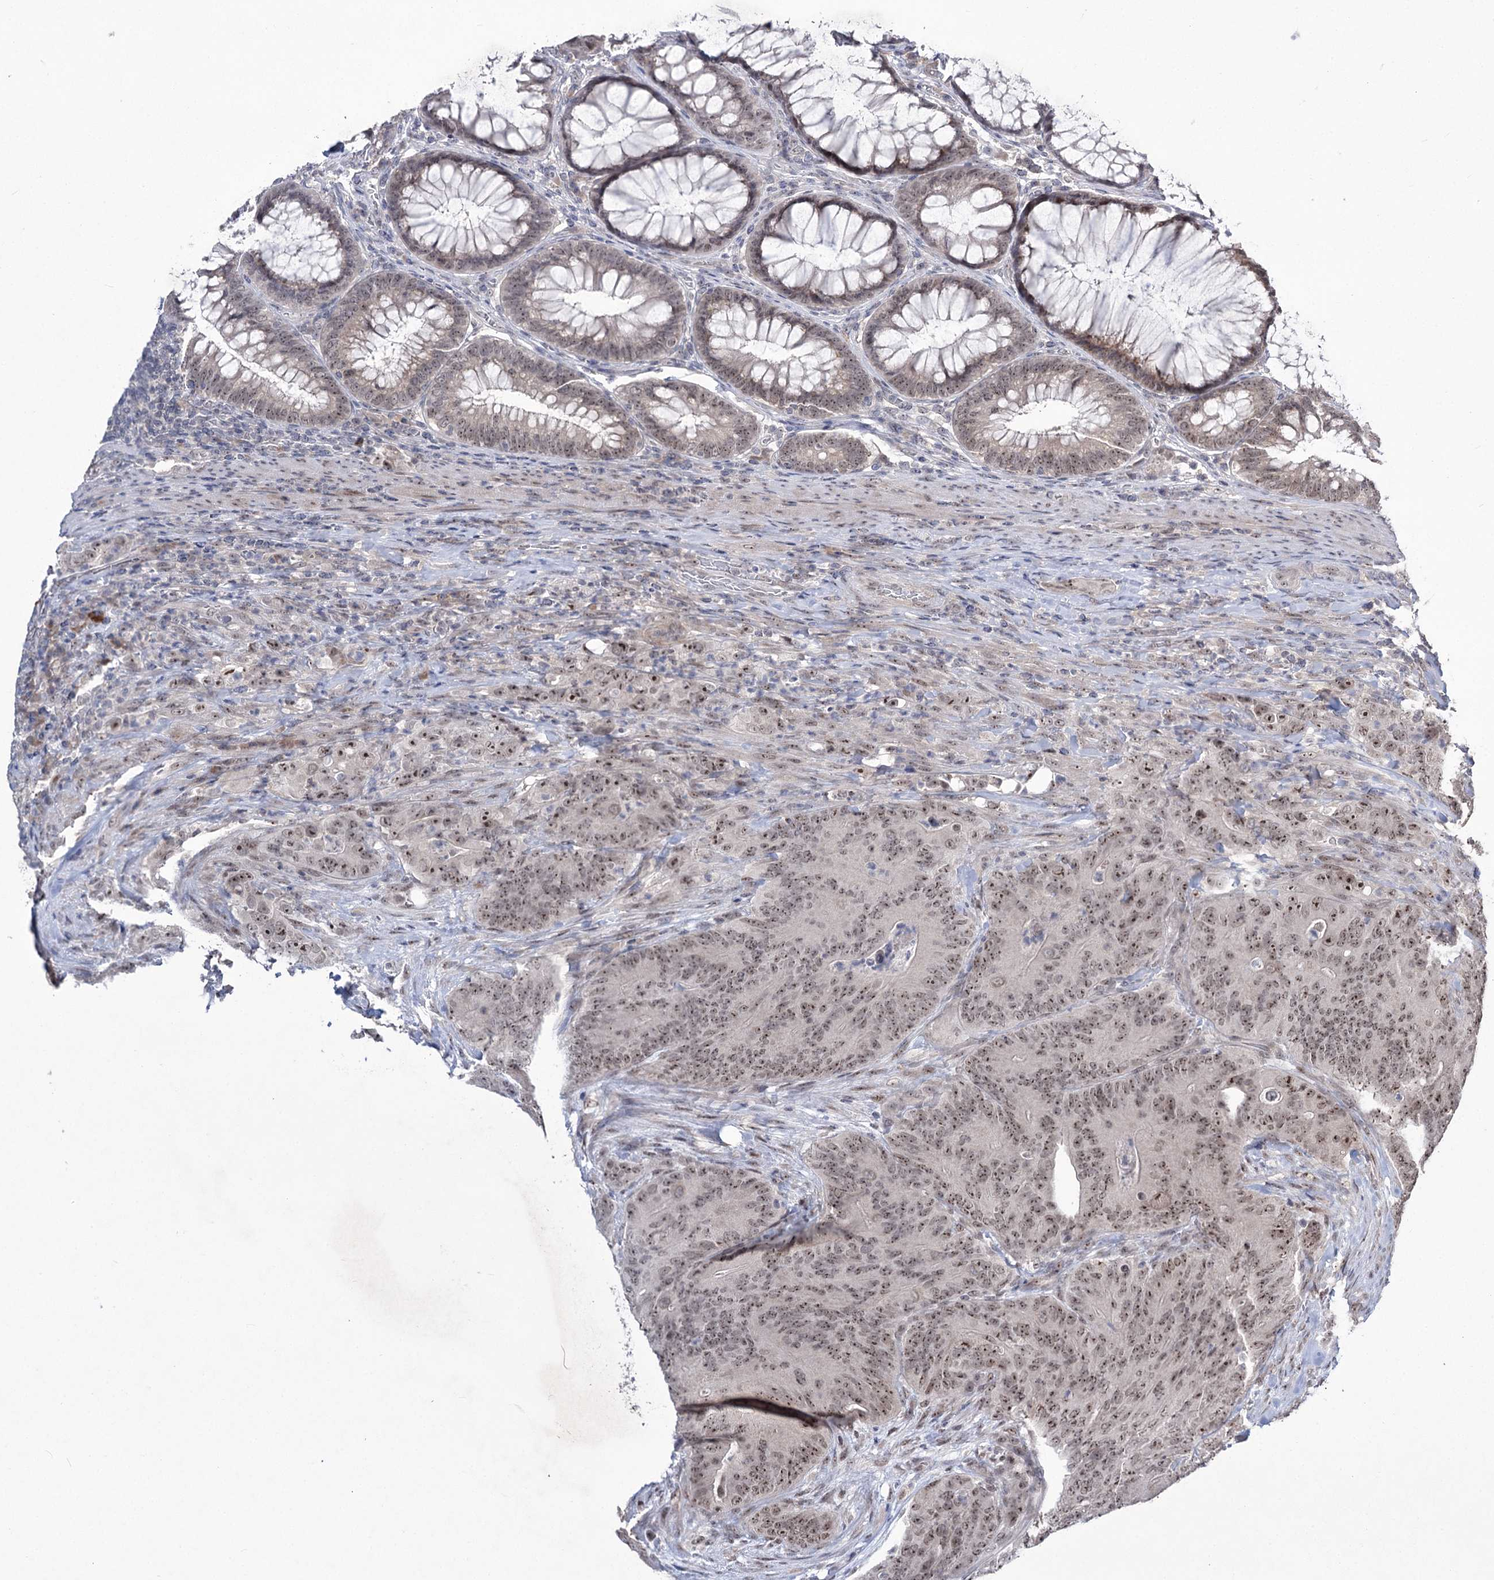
{"staining": {"intensity": "moderate", "quantity": ">75%", "location": "nuclear"}, "tissue": "colorectal cancer", "cell_type": "Tumor cells", "image_type": "cancer", "snomed": [{"axis": "morphology", "description": "Normal tissue, NOS"}, {"axis": "topography", "description": "Colon"}], "caption": "Tumor cells show moderate nuclear expression in approximately >75% of cells in colorectal cancer.", "gene": "VGLL4", "patient": {"sex": "female", "age": 82}}